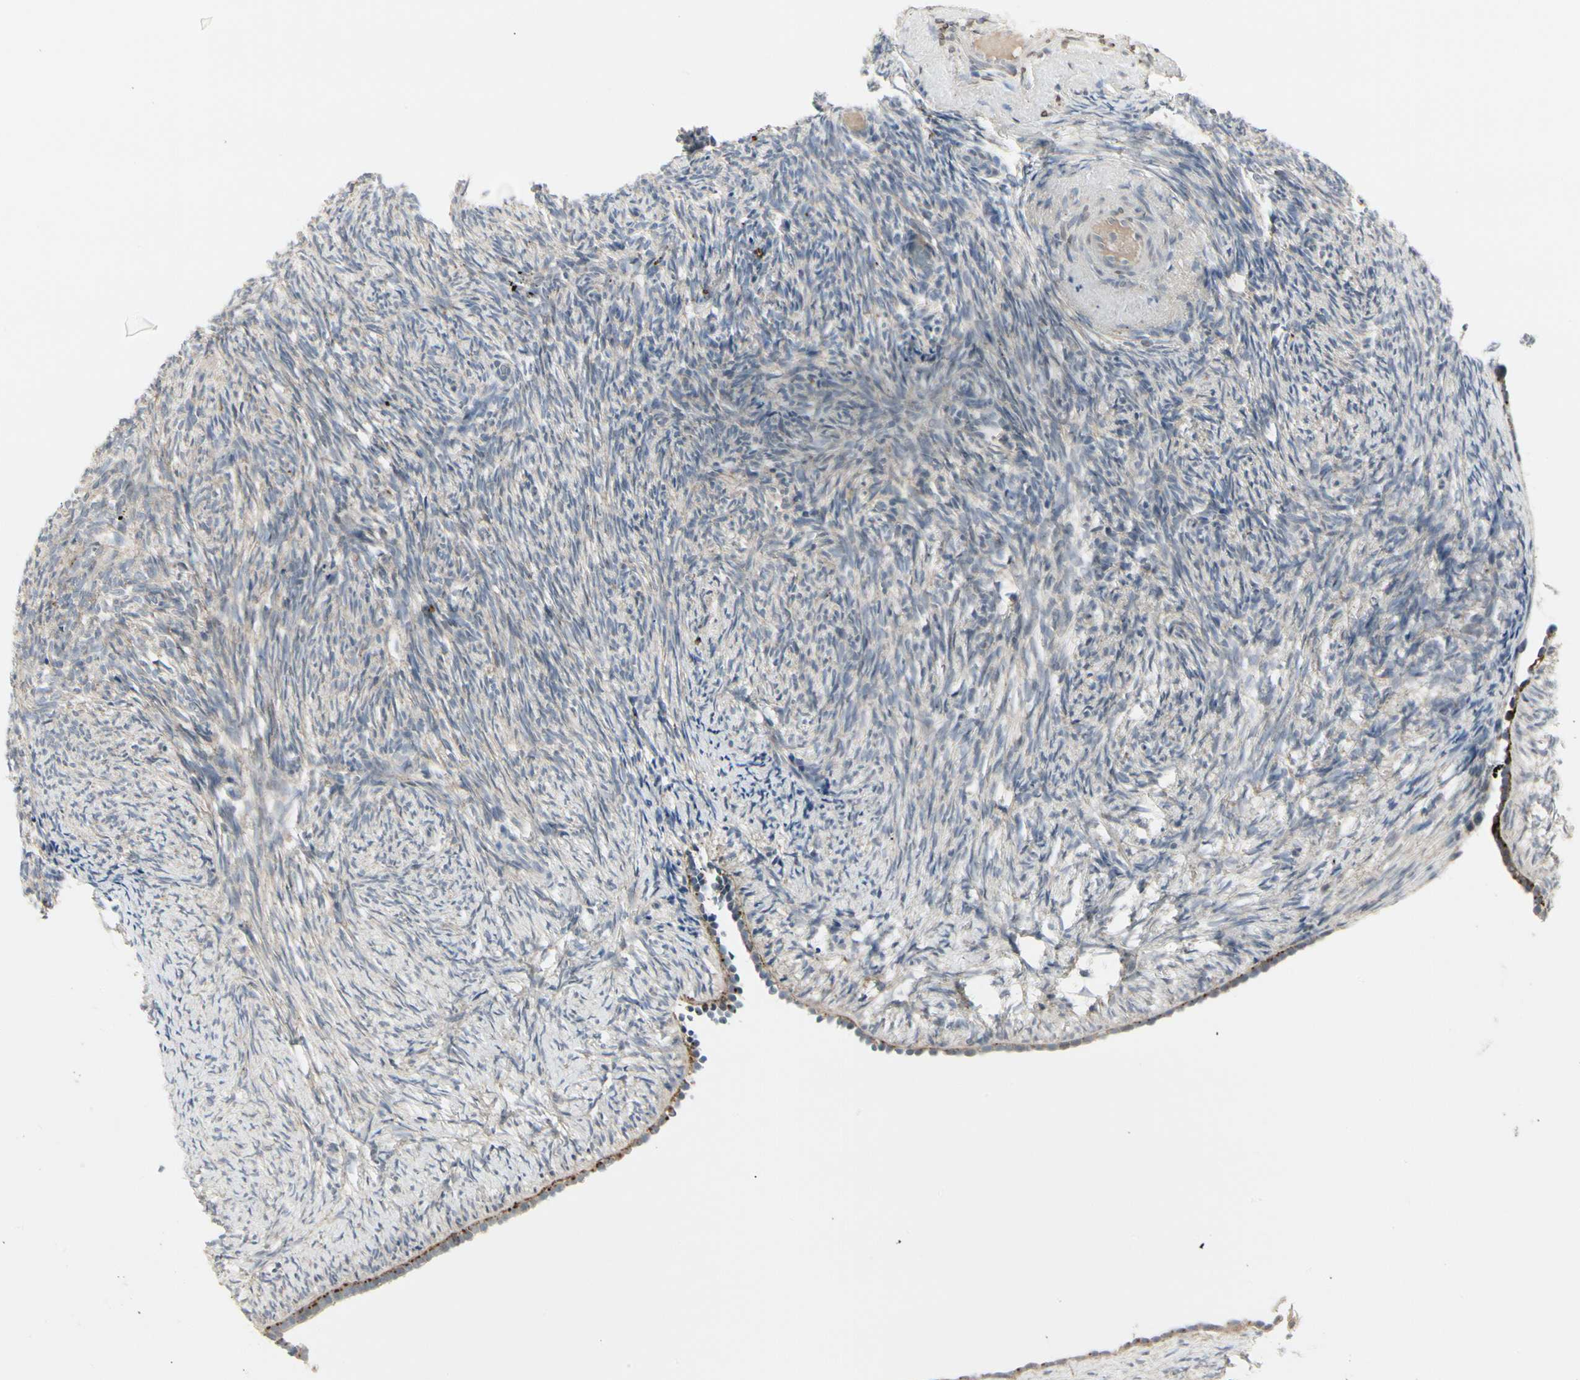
{"staining": {"intensity": "negative", "quantity": "none", "location": "none"}, "tissue": "ovary", "cell_type": "Ovarian stroma cells", "image_type": "normal", "snomed": [{"axis": "morphology", "description": "Normal tissue, NOS"}, {"axis": "topography", "description": "Ovary"}], "caption": "Ovarian stroma cells show no significant protein expression in benign ovary. (DAB immunohistochemistry, high magnification).", "gene": "GRN", "patient": {"sex": "female", "age": 60}}